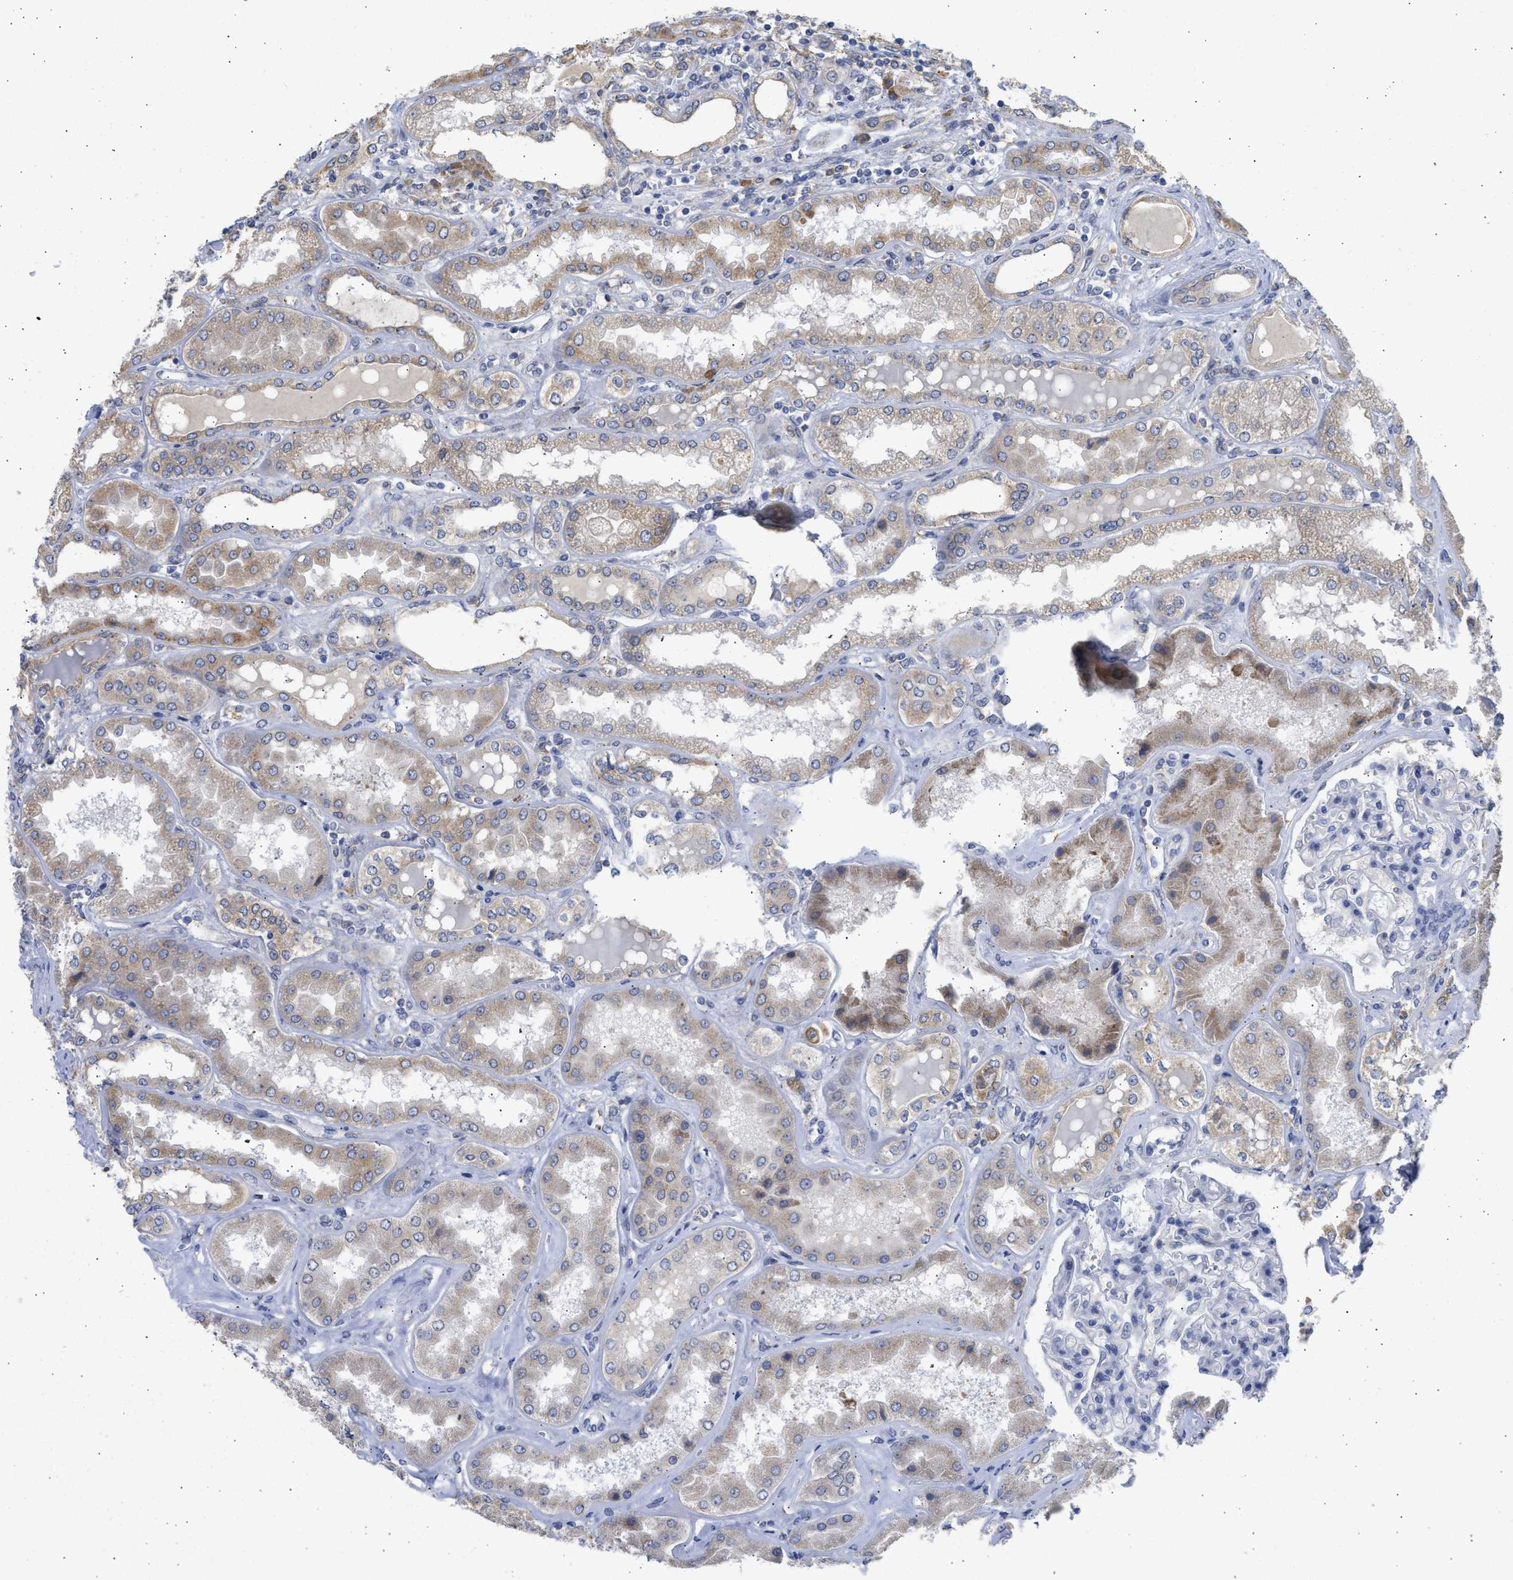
{"staining": {"intensity": "negative", "quantity": "none", "location": "none"}, "tissue": "kidney", "cell_type": "Cells in glomeruli", "image_type": "normal", "snomed": [{"axis": "morphology", "description": "Normal tissue, NOS"}, {"axis": "topography", "description": "Kidney"}], "caption": "There is no significant positivity in cells in glomeruli of kidney. (IHC, brightfield microscopy, high magnification).", "gene": "TMED1", "patient": {"sex": "female", "age": 56}}